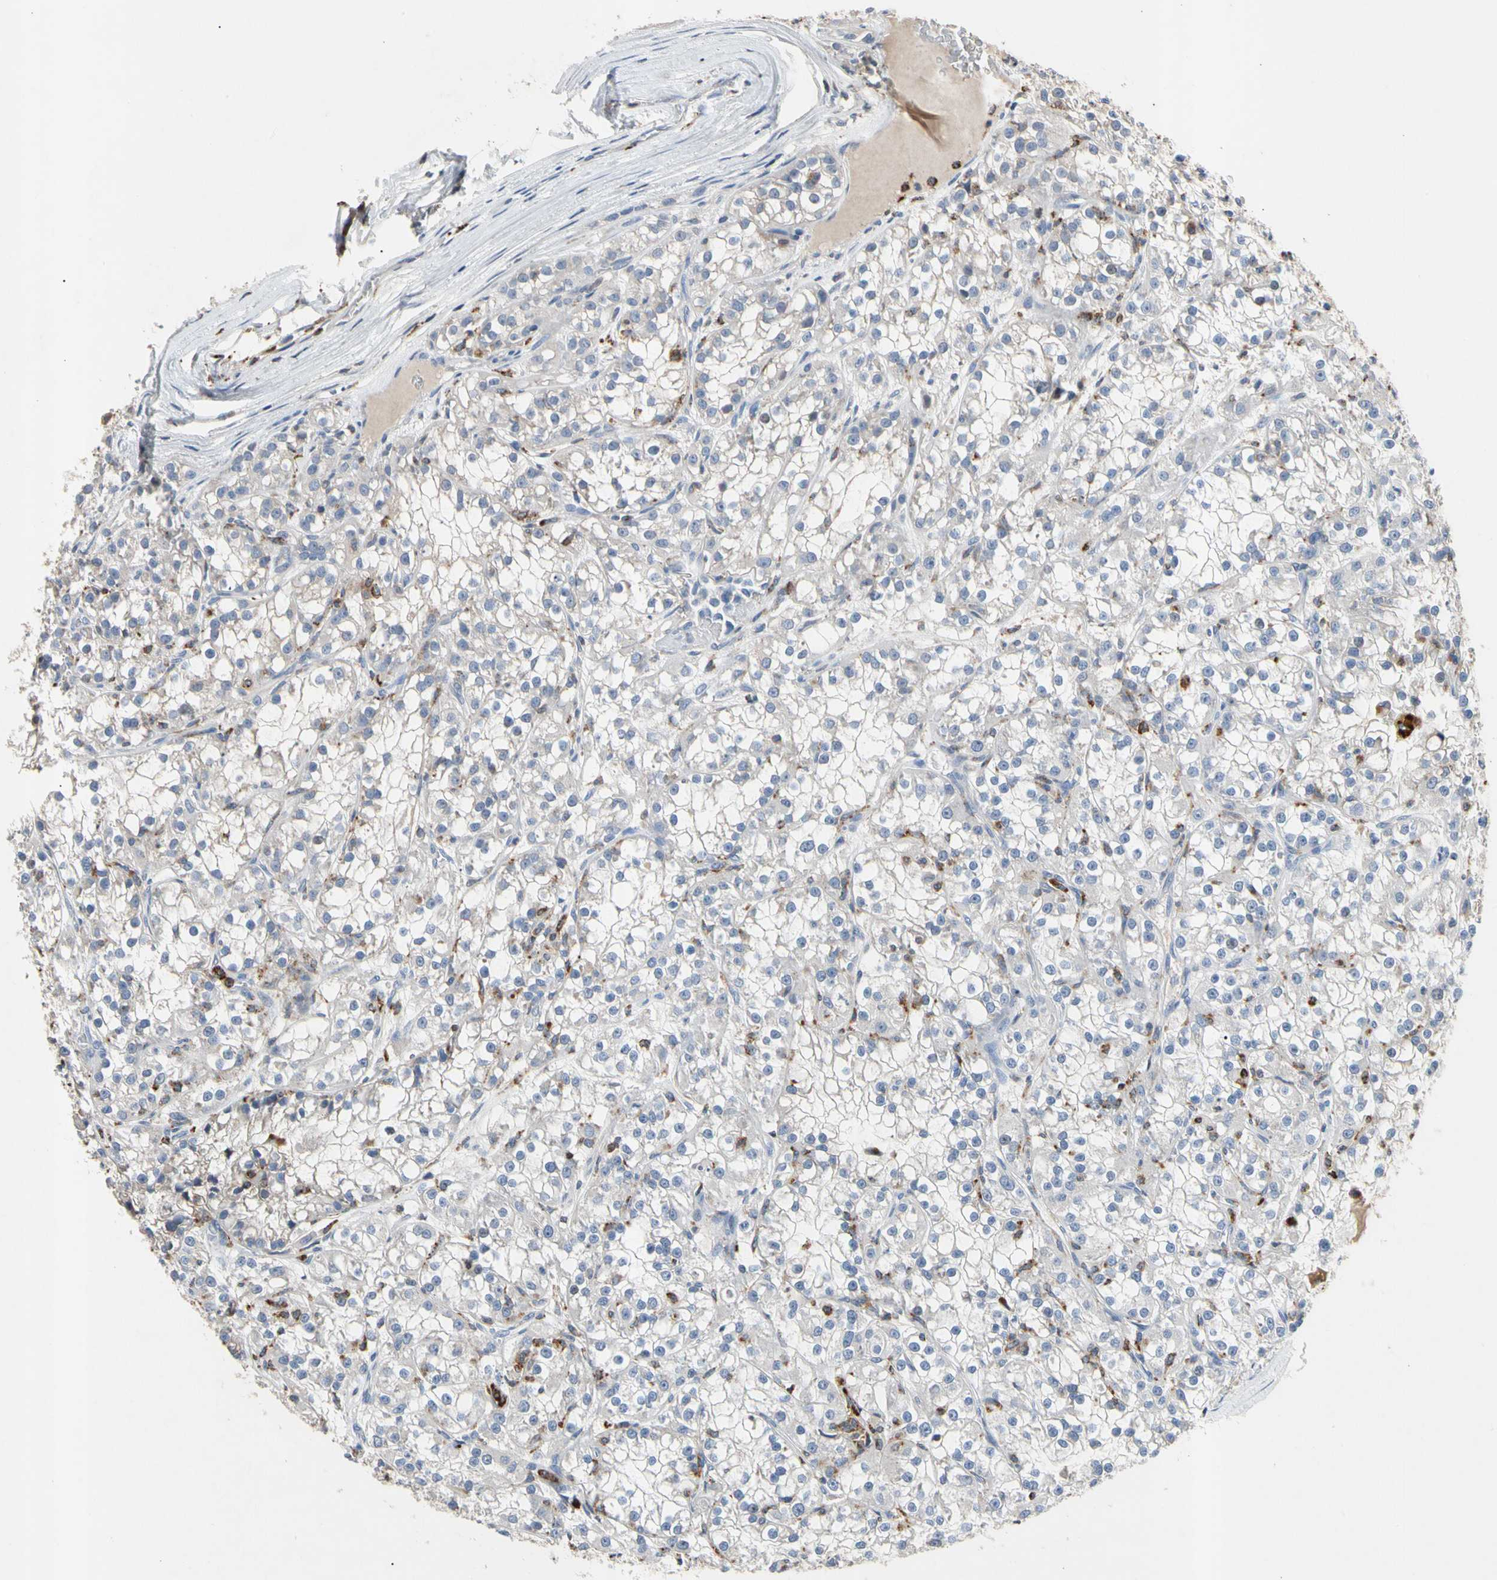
{"staining": {"intensity": "negative", "quantity": "none", "location": "none"}, "tissue": "renal cancer", "cell_type": "Tumor cells", "image_type": "cancer", "snomed": [{"axis": "morphology", "description": "Adenocarcinoma, NOS"}, {"axis": "topography", "description": "Kidney"}], "caption": "DAB (3,3'-diaminobenzidine) immunohistochemical staining of human renal cancer exhibits no significant expression in tumor cells.", "gene": "ADA2", "patient": {"sex": "female", "age": 52}}